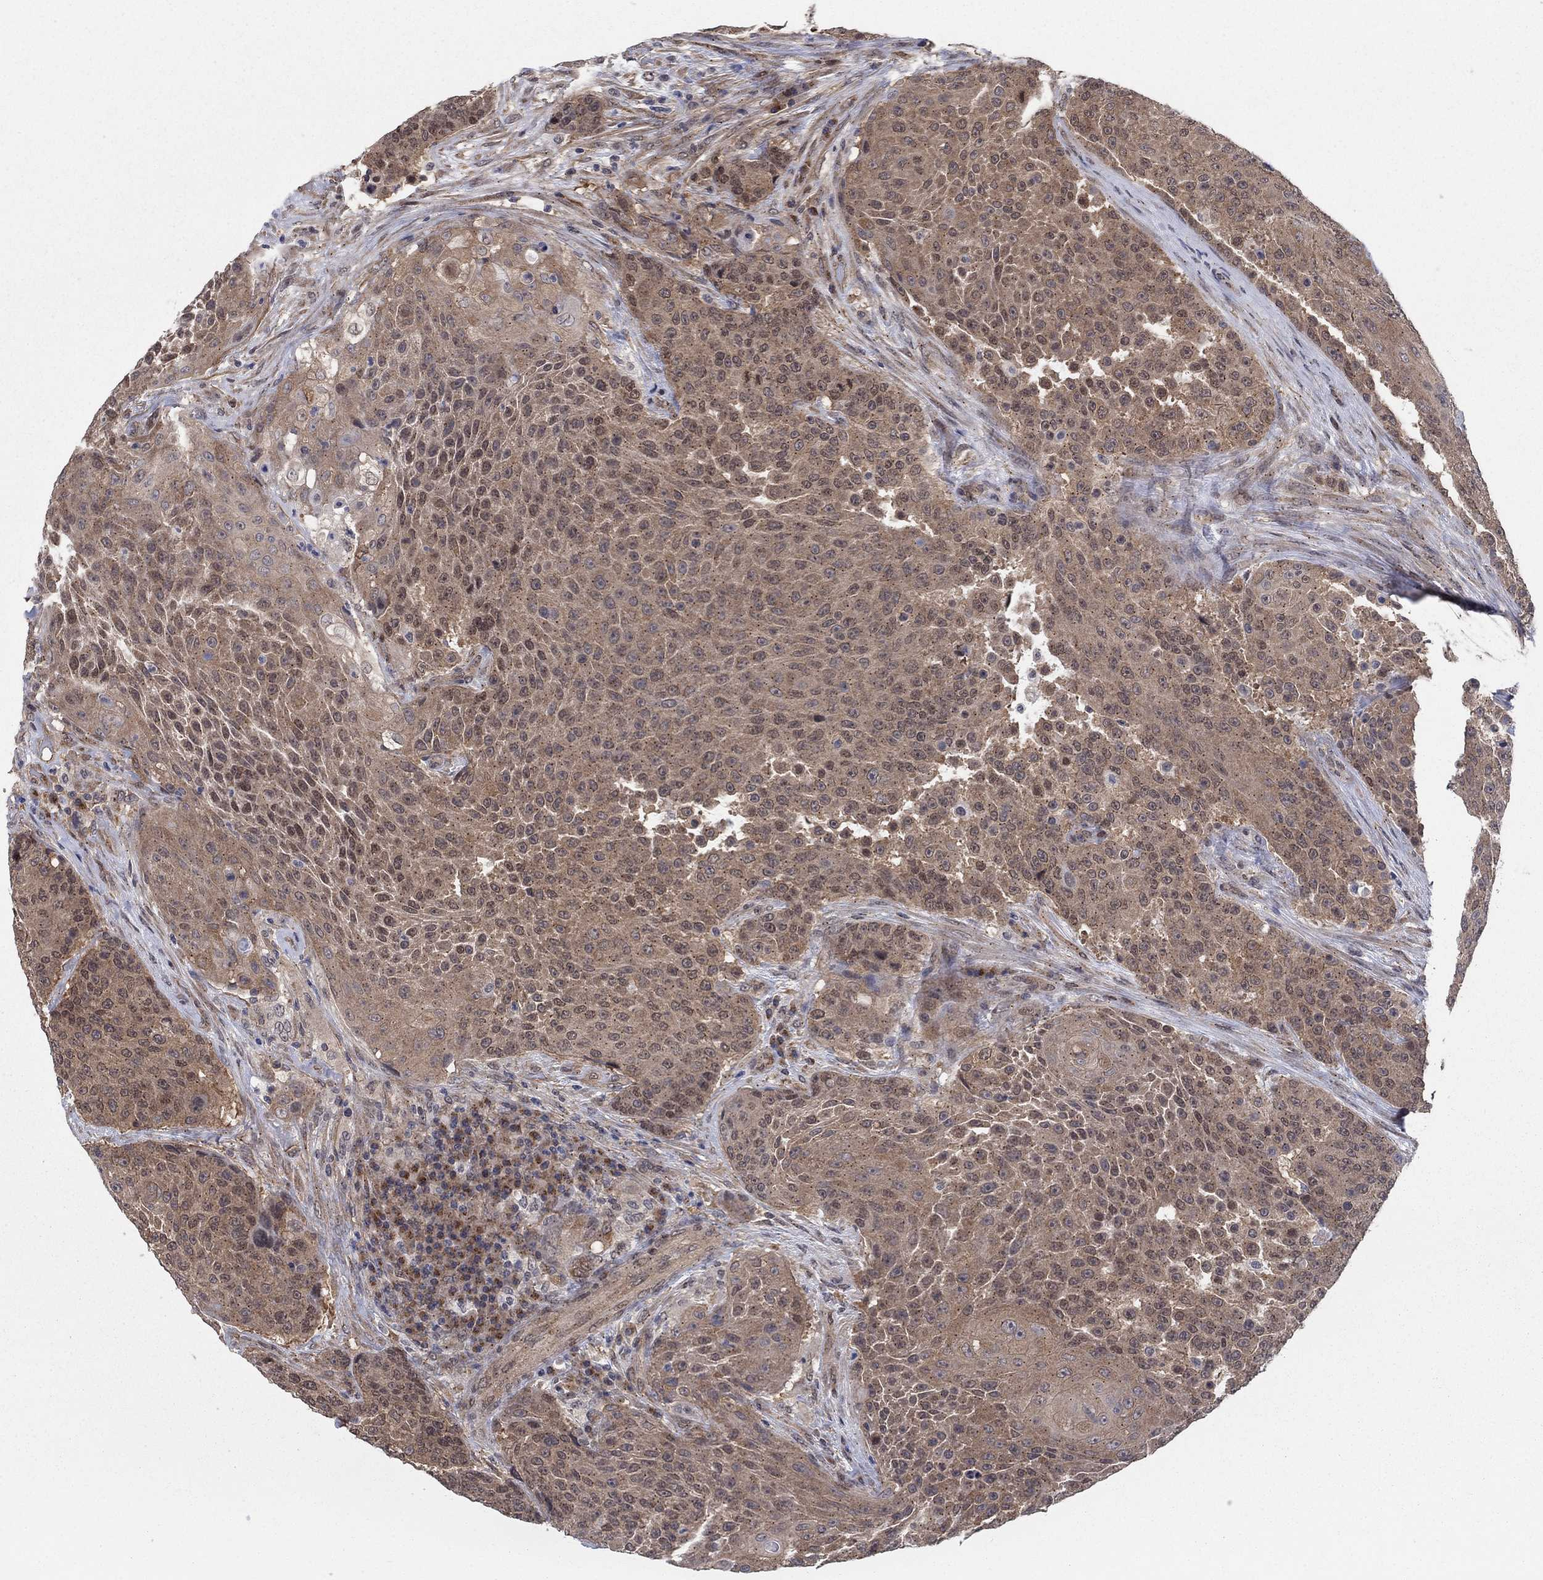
{"staining": {"intensity": "moderate", "quantity": "25%-75%", "location": "cytoplasmic/membranous,nuclear"}, "tissue": "urothelial cancer", "cell_type": "Tumor cells", "image_type": "cancer", "snomed": [{"axis": "morphology", "description": "Urothelial carcinoma, High grade"}, {"axis": "topography", "description": "Urinary bladder"}], "caption": "This is an image of IHC staining of urothelial cancer, which shows moderate expression in the cytoplasmic/membranous and nuclear of tumor cells.", "gene": "SH3RF1", "patient": {"sex": "female", "age": 63}}